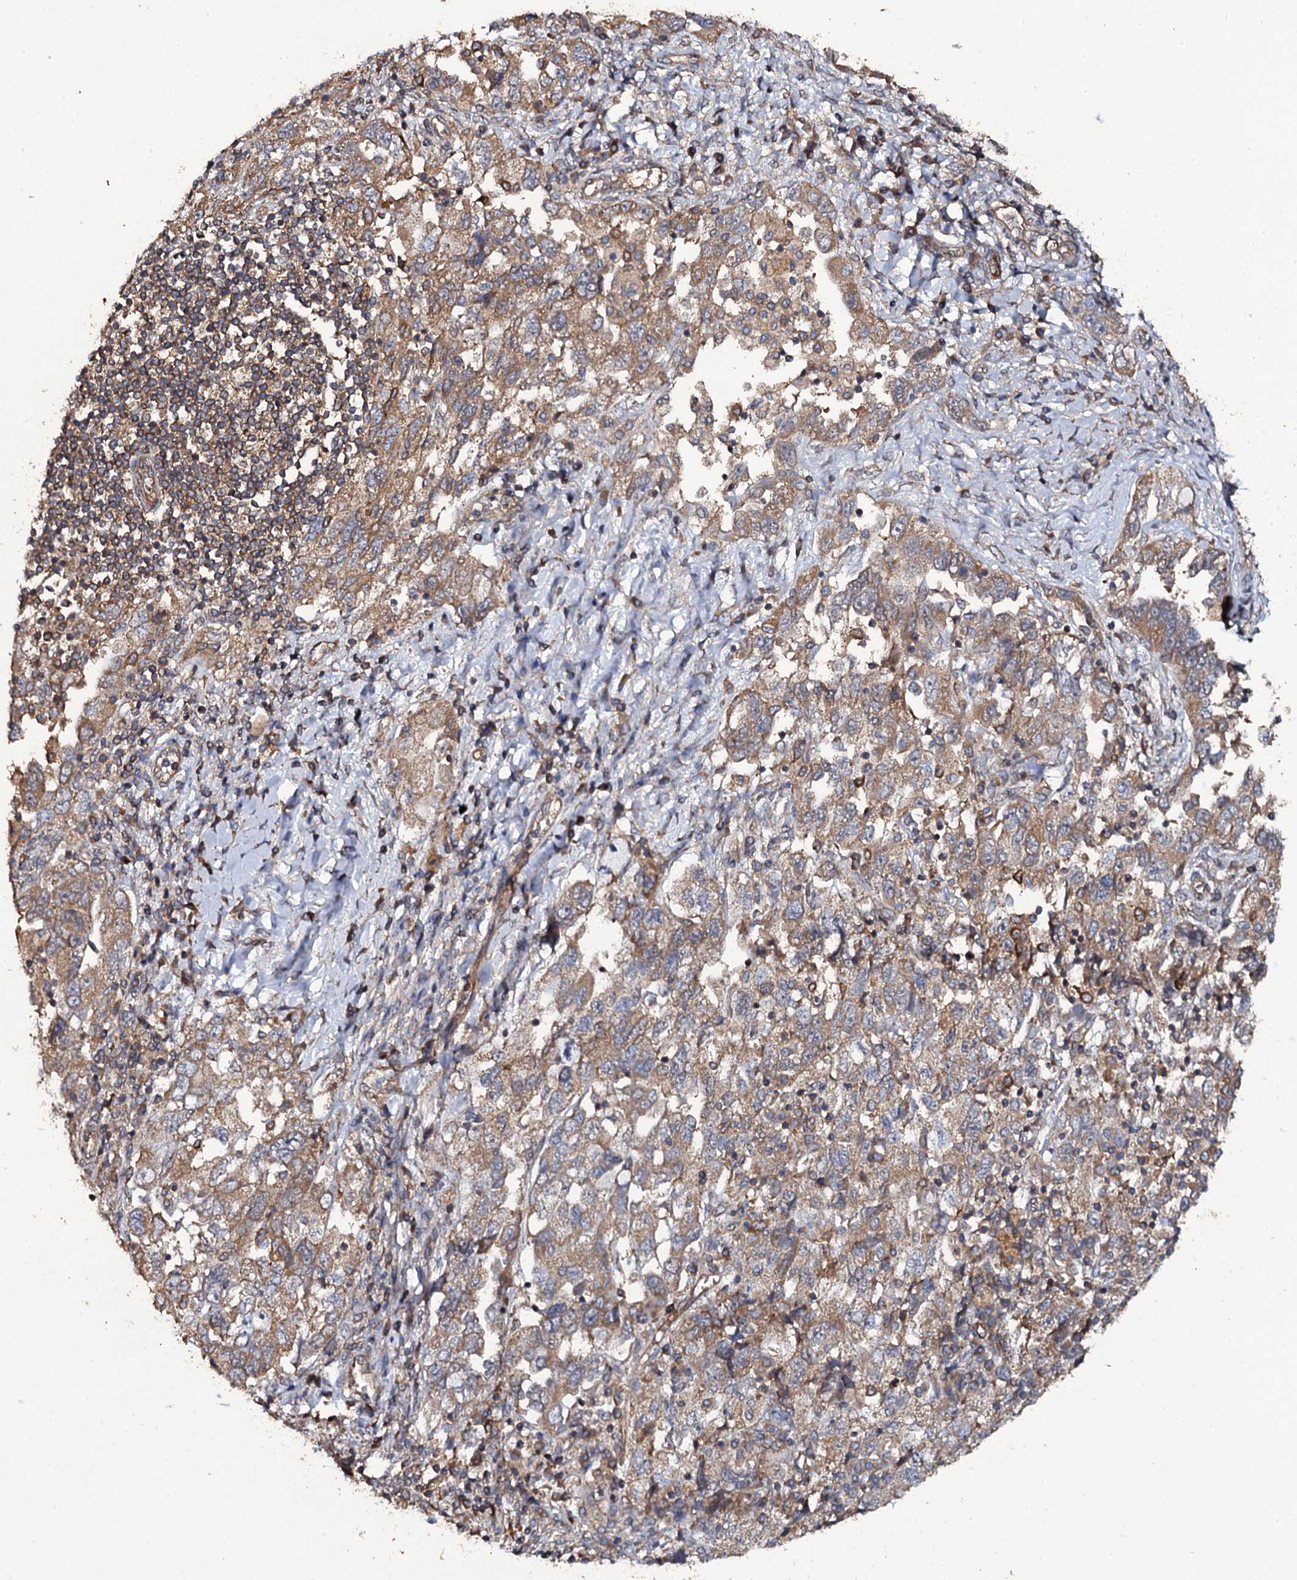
{"staining": {"intensity": "moderate", "quantity": ">75%", "location": "cytoplasmic/membranous"}, "tissue": "ovarian cancer", "cell_type": "Tumor cells", "image_type": "cancer", "snomed": [{"axis": "morphology", "description": "Carcinoma, NOS"}, {"axis": "morphology", "description": "Cystadenocarcinoma, serous, NOS"}, {"axis": "topography", "description": "Ovary"}], "caption": "Immunohistochemistry (IHC) (DAB) staining of human carcinoma (ovarian) shows moderate cytoplasmic/membranous protein positivity in about >75% of tumor cells.", "gene": "TTC23", "patient": {"sex": "female", "age": 69}}